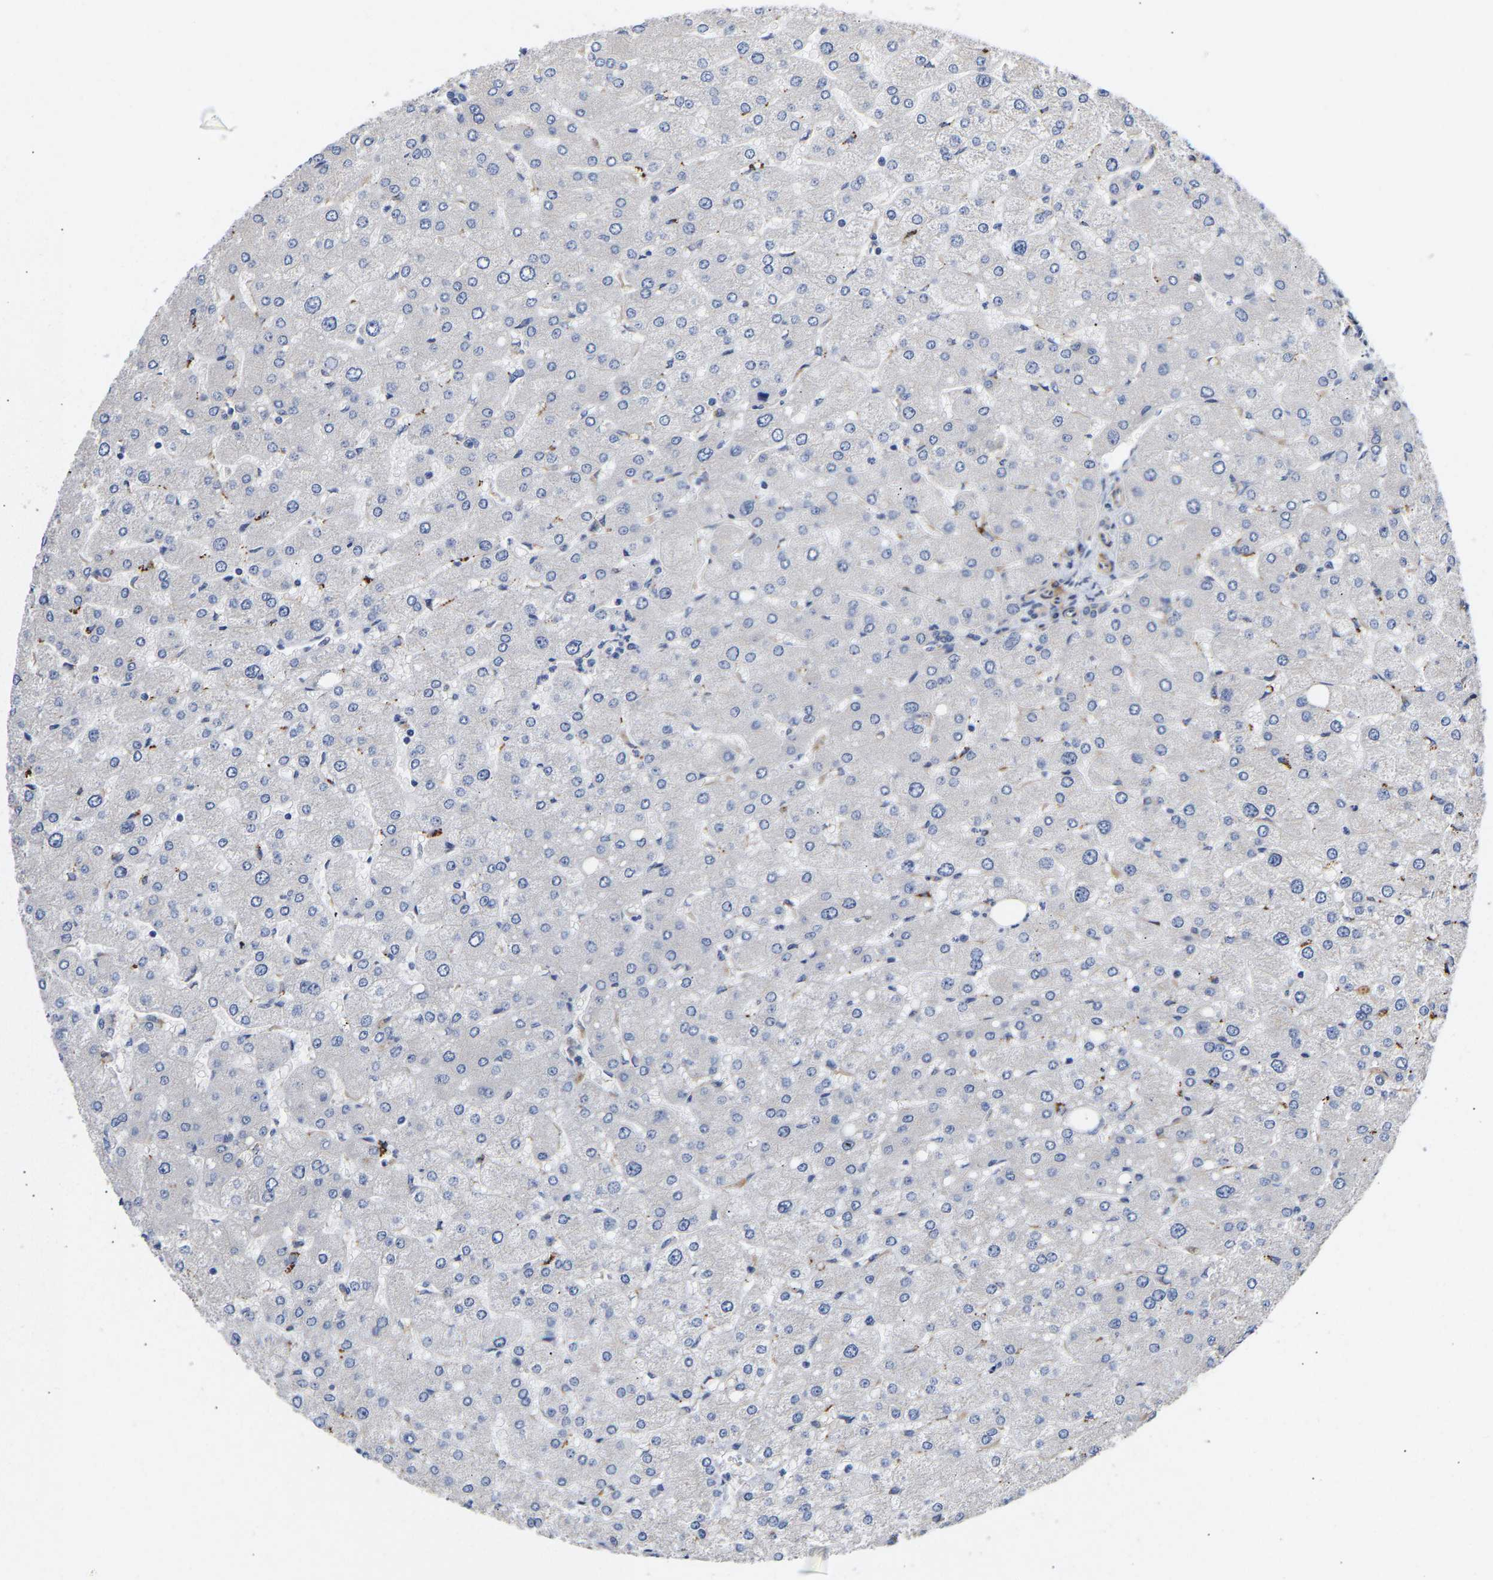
{"staining": {"intensity": "weak", "quantity": "<25%", "location": "cytoplasmic/membranous"}, "tissue": "liver", "cell_type": "Cholangiocytes", "image_type": "normal", "snomed": [{"axis": "morphology", "description": "Normal tissue, NOS"}, {"axis": "topography", "description": "Liver"}], "caption": "Protein analysis of unremarkable liver displays no significant staining in cholangiocytes. (Brightfield microscopy of DAB (3,3'-diaminobenzidine) IHC at high magnification).", "gene": "KASH5", "patient": {"sex": "male", "age": 55}}